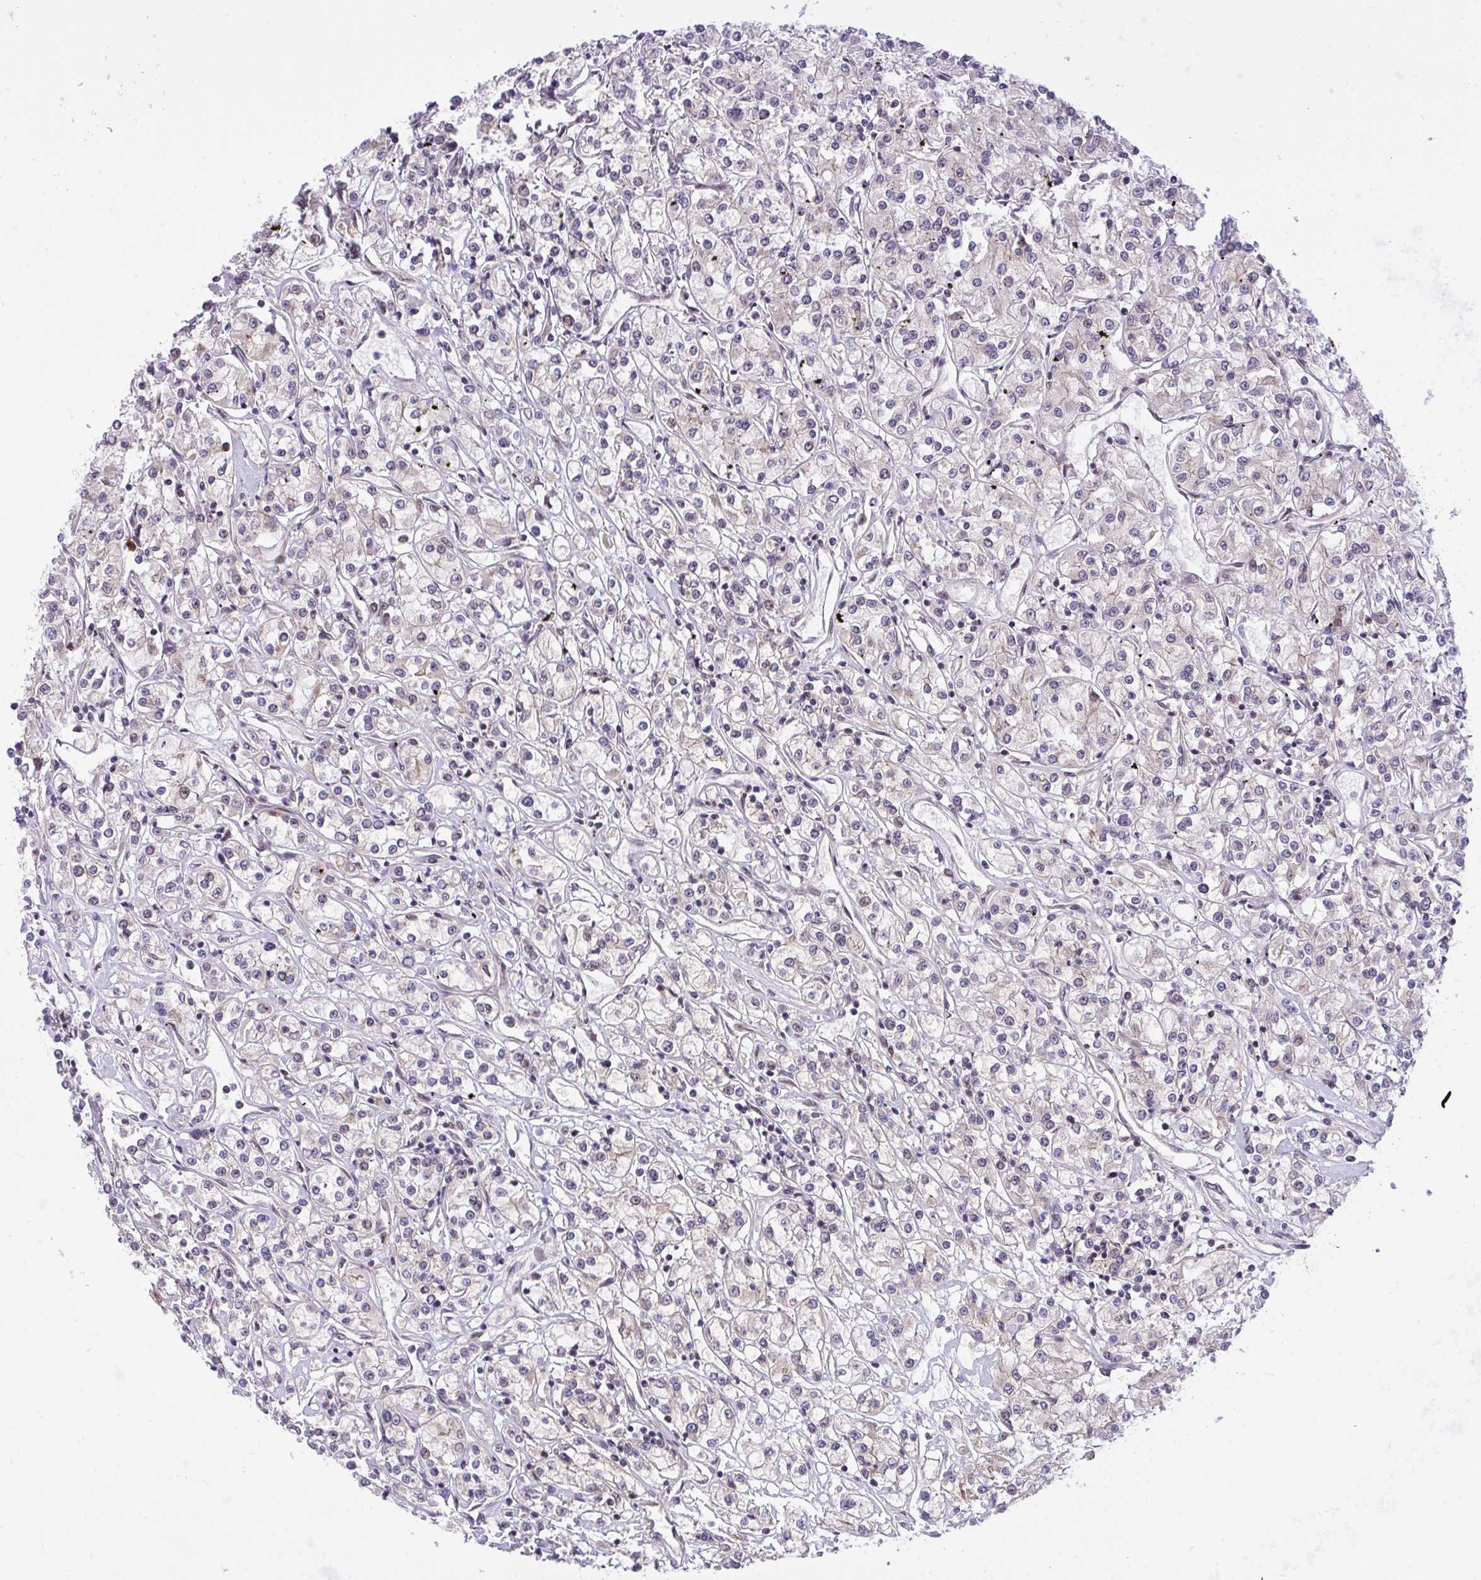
{"staining": {"intensity": "weak", "quantity": "<25%", "location": "cytoplasmic/membranous"}, "tissue": "renal cancer", "cell_type": "Tumor cells", "image_type": "cancer", "snomed": [{"axis": "morphology", "description": "Adenocarcinoma, NOS"}, {"axis": "topography", "description": "Kidney"}], "caption": "Tumor cells are negative for brown protein staining in adenocarcinoma (renal).", "gene": "ERI1", "patient": {"sex": "female", "age": 59}}